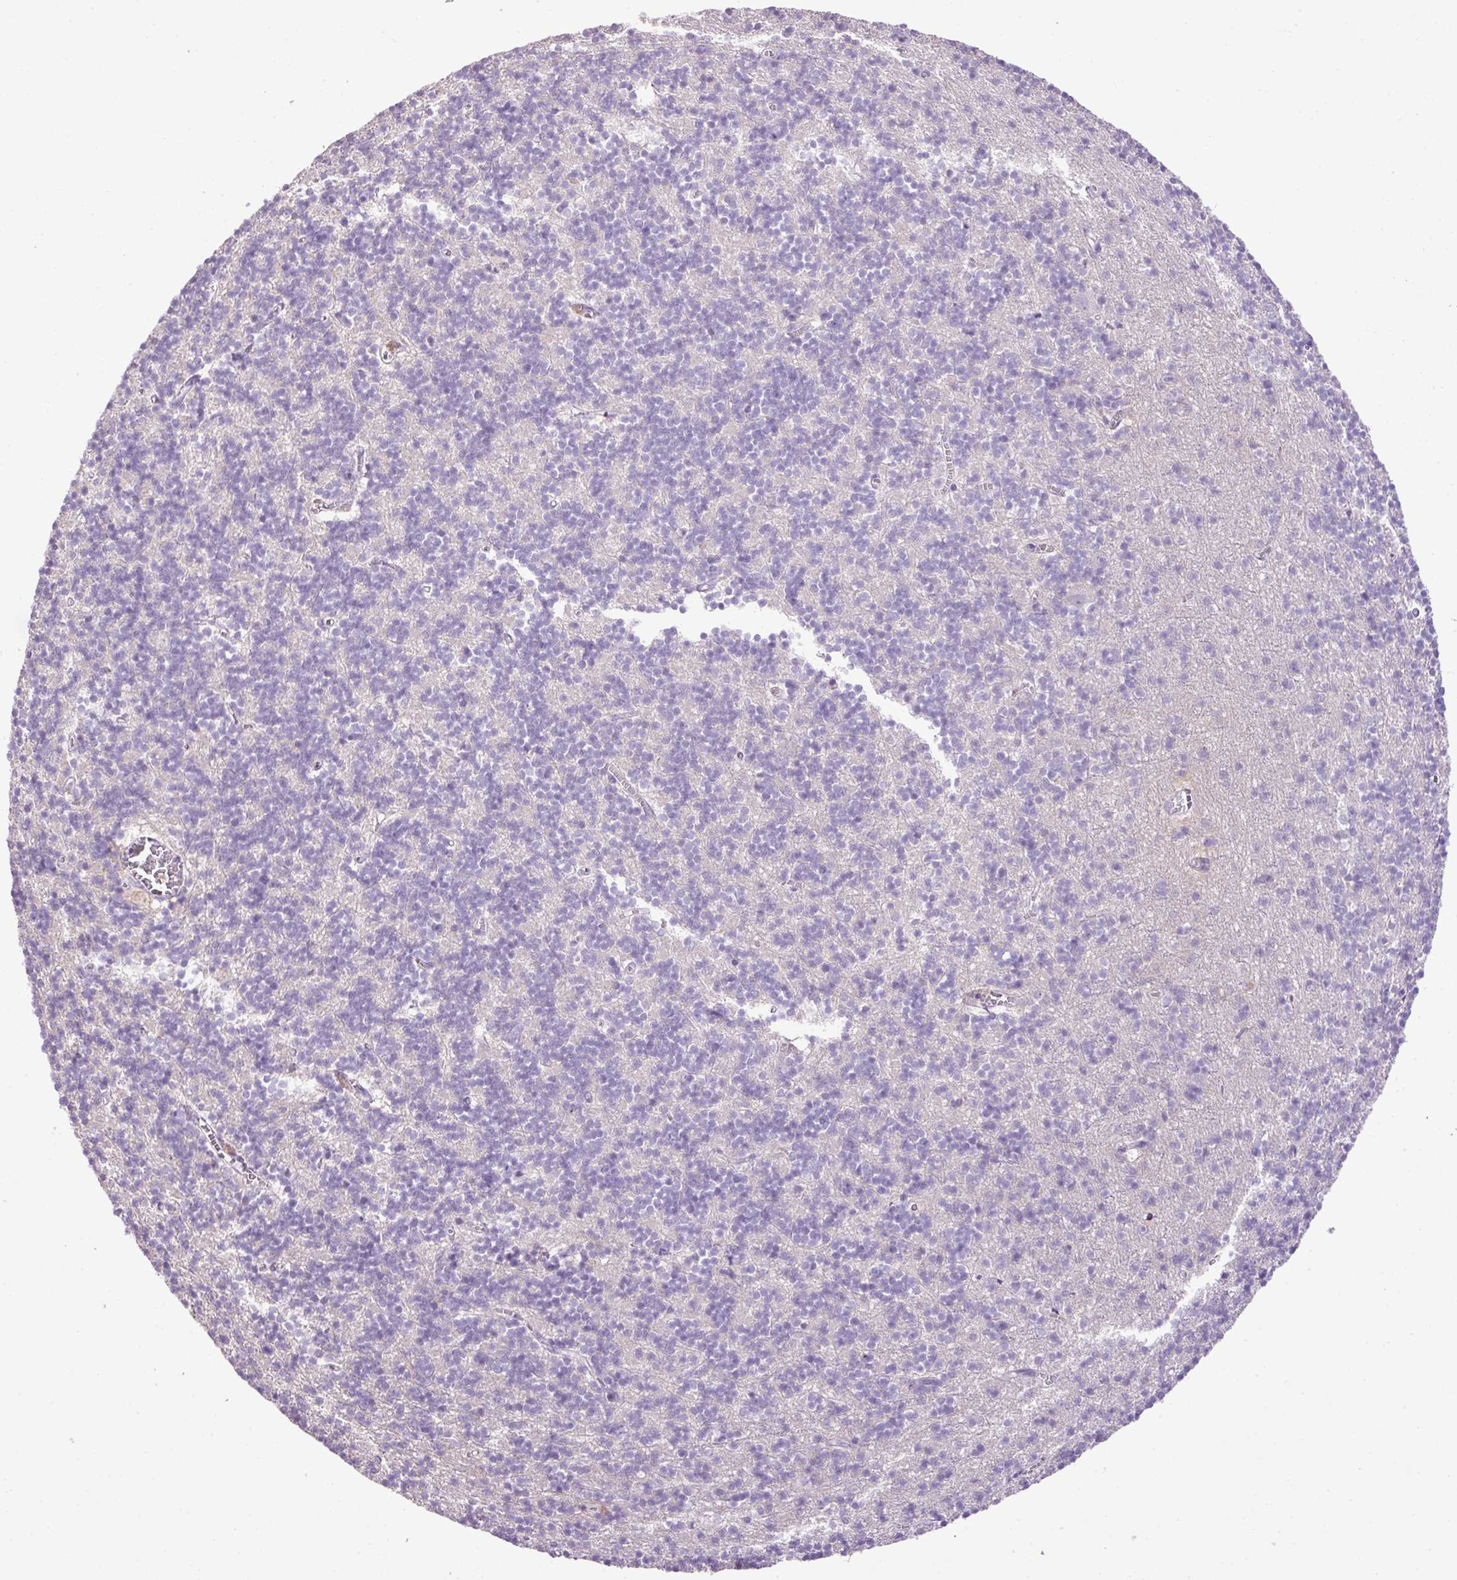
{"staining": {"intensity": "negative", "quantity": "none", "location": "none"}, "tissue": "cerebellum", "cell_type": "Cells in granular layer", "image_type": "normal", "snomed": [{"axis": "morphology", "description": "Normal tissue, NOS"}, {"axis": "topography", "description": "Cerebellum"}], "caption": "Cells in granular layer show no significant expression in normal cerebellum.", "gene": "HTR3E", "patient": {"sex": "male", "age": 54}}